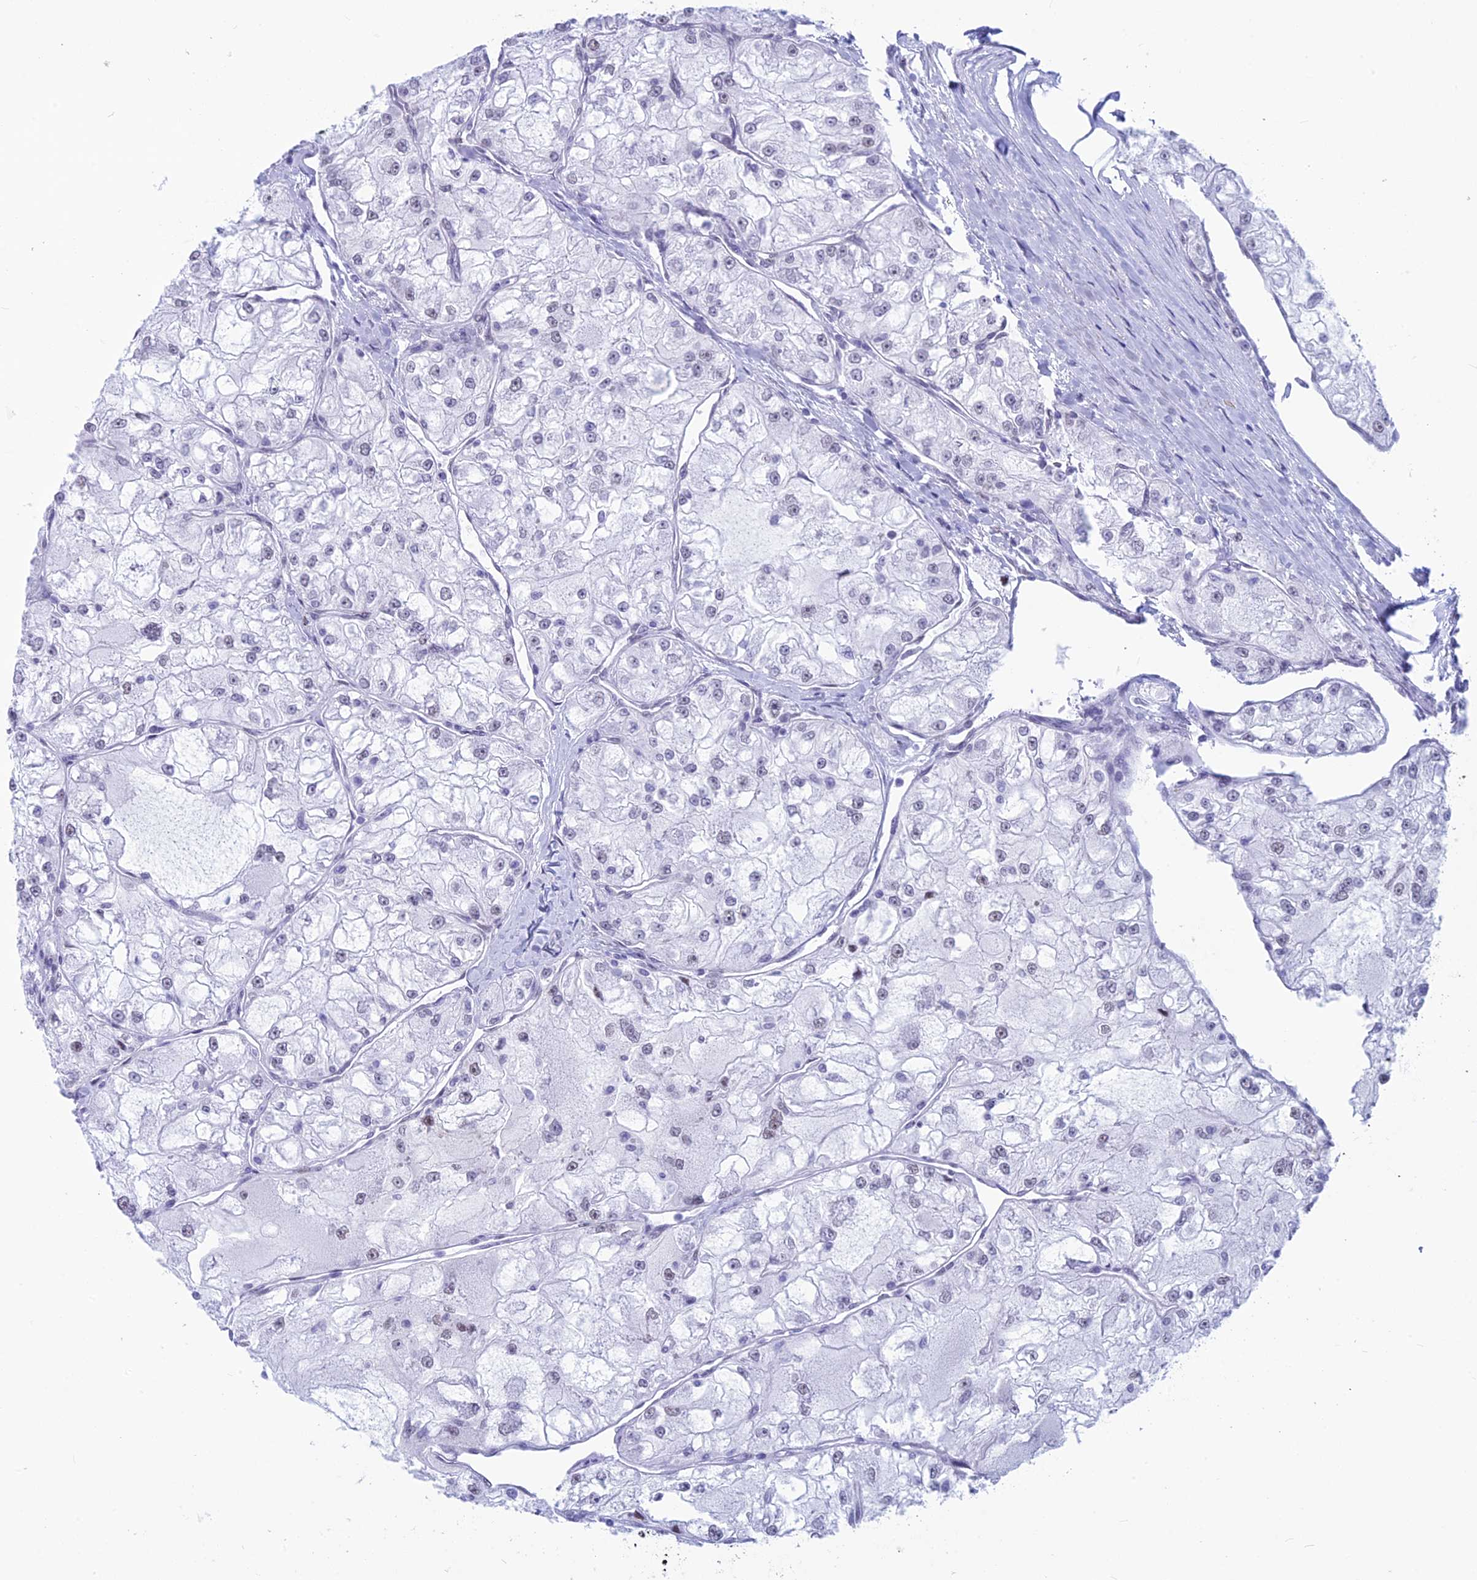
{"staining": {"intensity": "negative", "quantity": "none", "location": "none"}, "tissue": "renal cancer", "cell_type": "Tumor cells", "image_type": "cancer", "snomed": [{"axis": "morphology", "description": "Adenocarcinoma, NOS"}, {"axis": "topography", "description": "Kidney"}], "caption": "Tumor cells are negative for protein expression in human renal cancer (adenocarcinoma).", "gene": "SRSF5", "patient": {"sex": "female", "age": 72}}